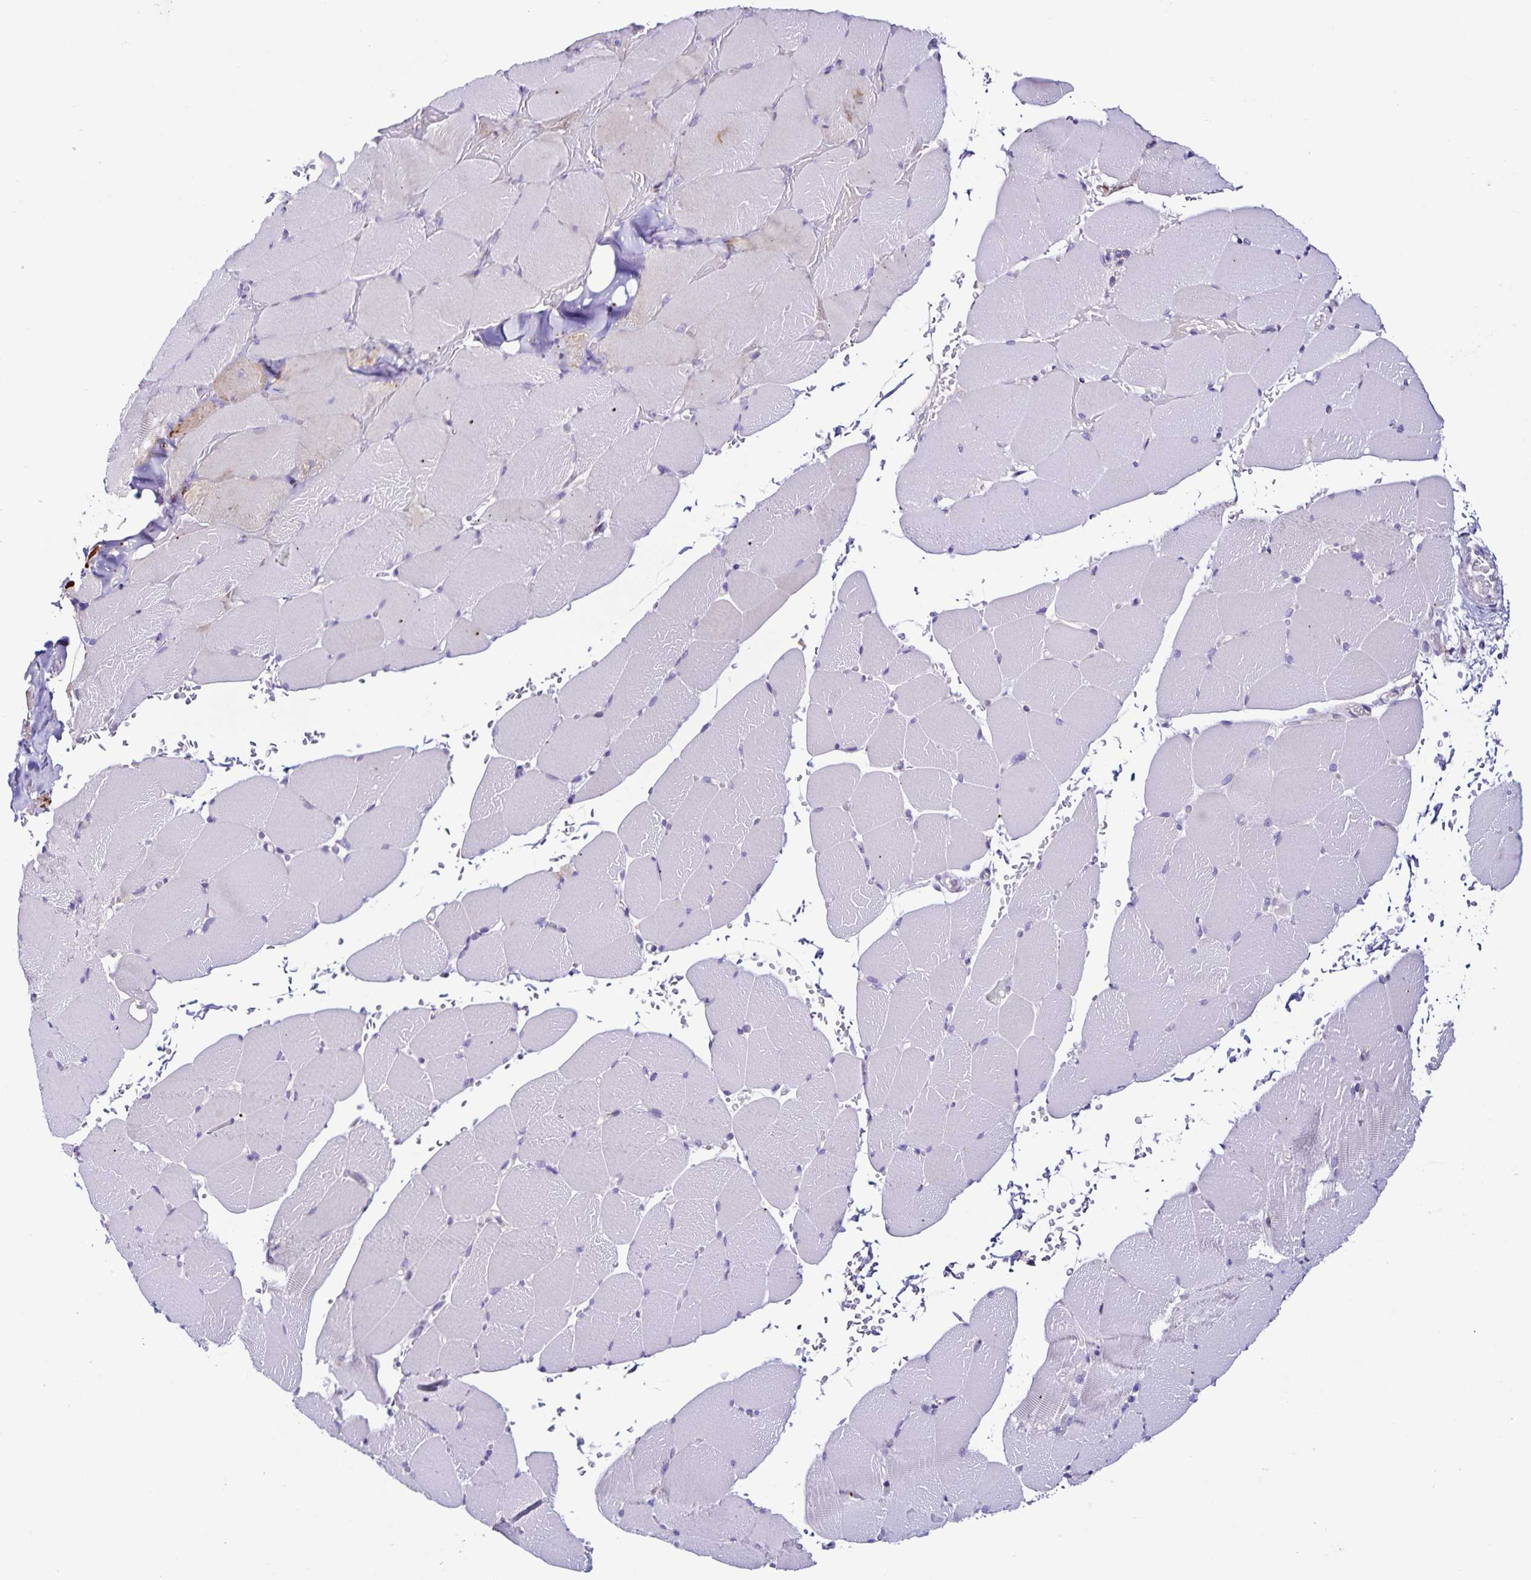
{"staining": {"intensity": "negative", "quantity": "none", "location": "none"}, "tissue": "skeletal muscle", "cell_type": "Myocytes", "image_type": "normal", "snomed": [{"axis": "morphology", "description": "Normal tissue, NOS"}, {"axis": "topography", "description": "Skeletal muscle"}], "caption": "DAB (3,3'-diaminobenzidine) immunohistochemical staining of normal skeletal muscle reveals no significant positivity in myocytes.", "gene": "OSBPL5", "patient": {"sex": "female", "age": 37}}